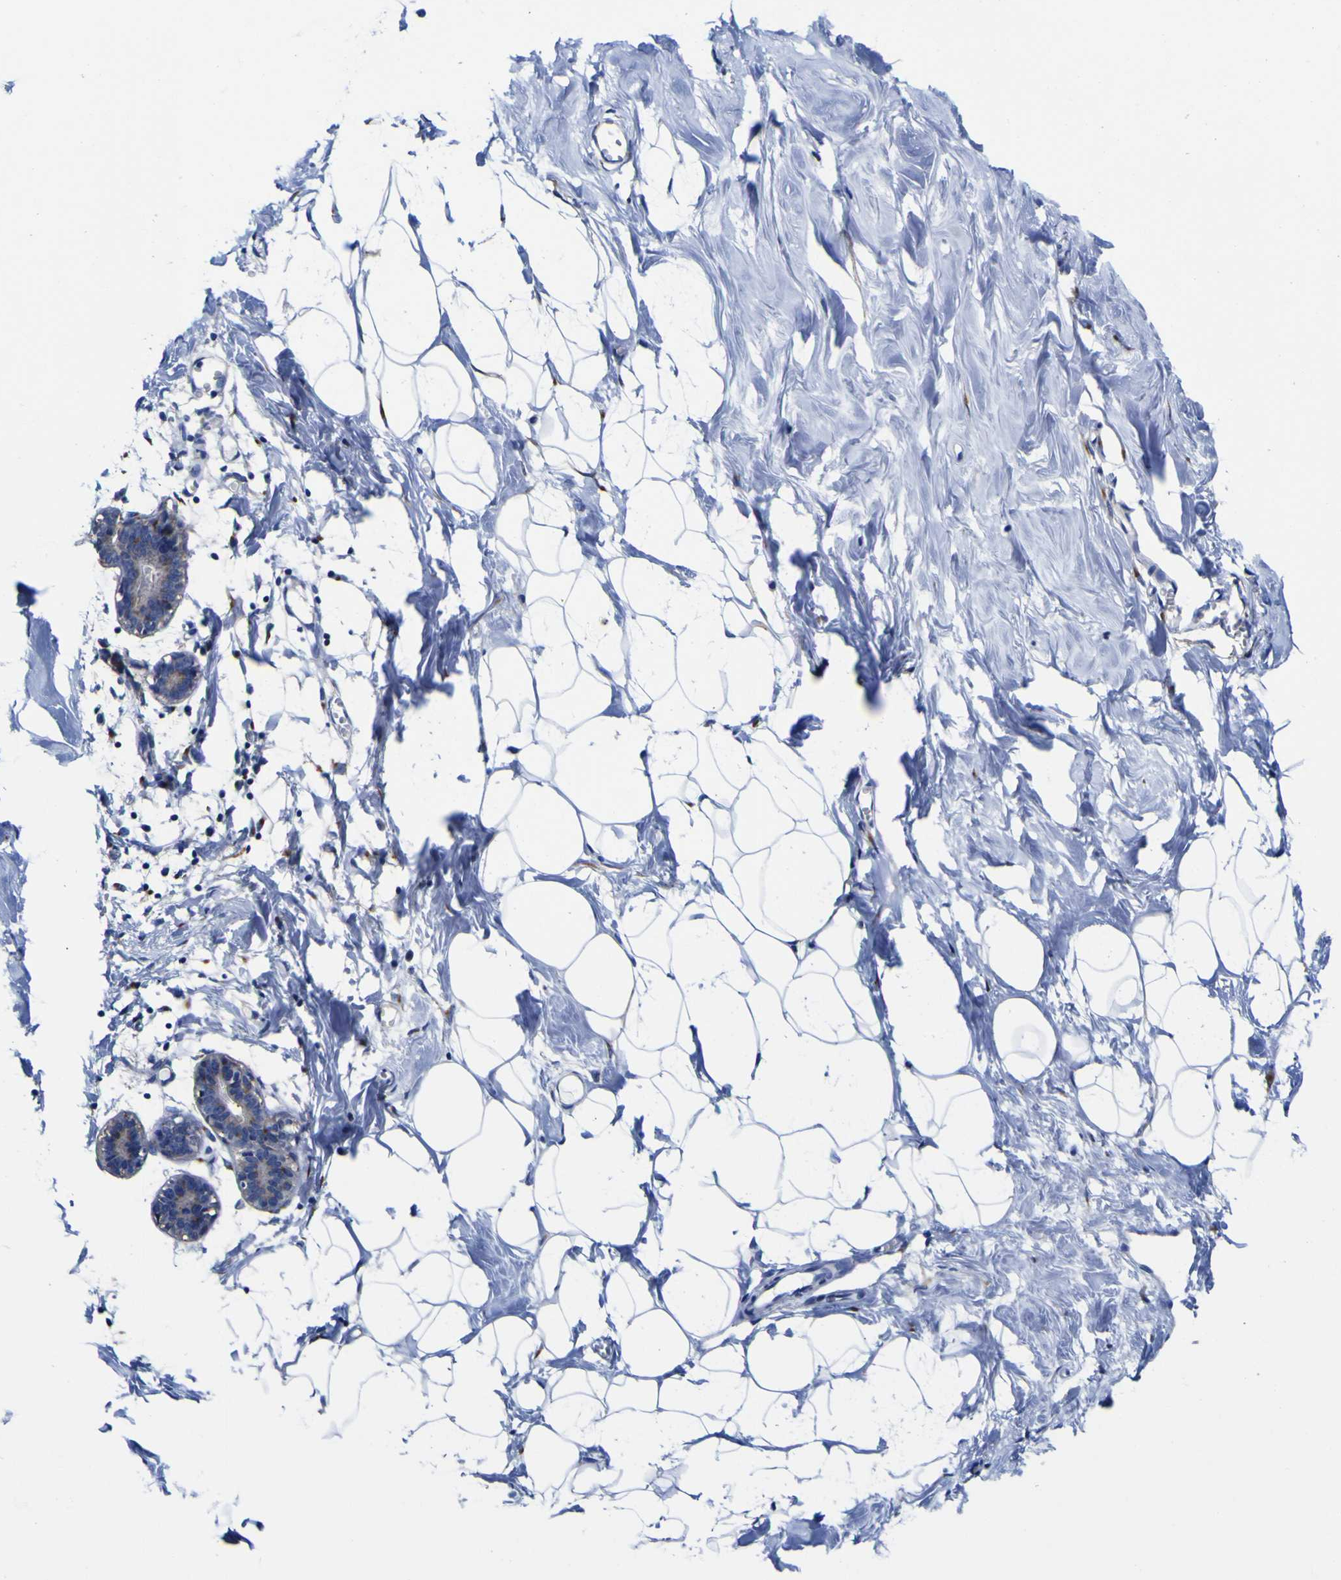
{"staining": {"intensity": "negative", "quantity": "none", "location": "none"}, "tissue": "breast", "cell_type": "Adipocytes", "image_type": "normal", "snomed": [{"axis": "morphology", "description": "Normal tissue, NOS"}, {"axis": "topography", "description": "Breast"}], "caption": "An immunohistochemistry (IHC) image of benign breast is shown. There is no staining in adipocytes of breast.", "gene": "GOLM1", "patient": {"sex": "female", "age": 27}}